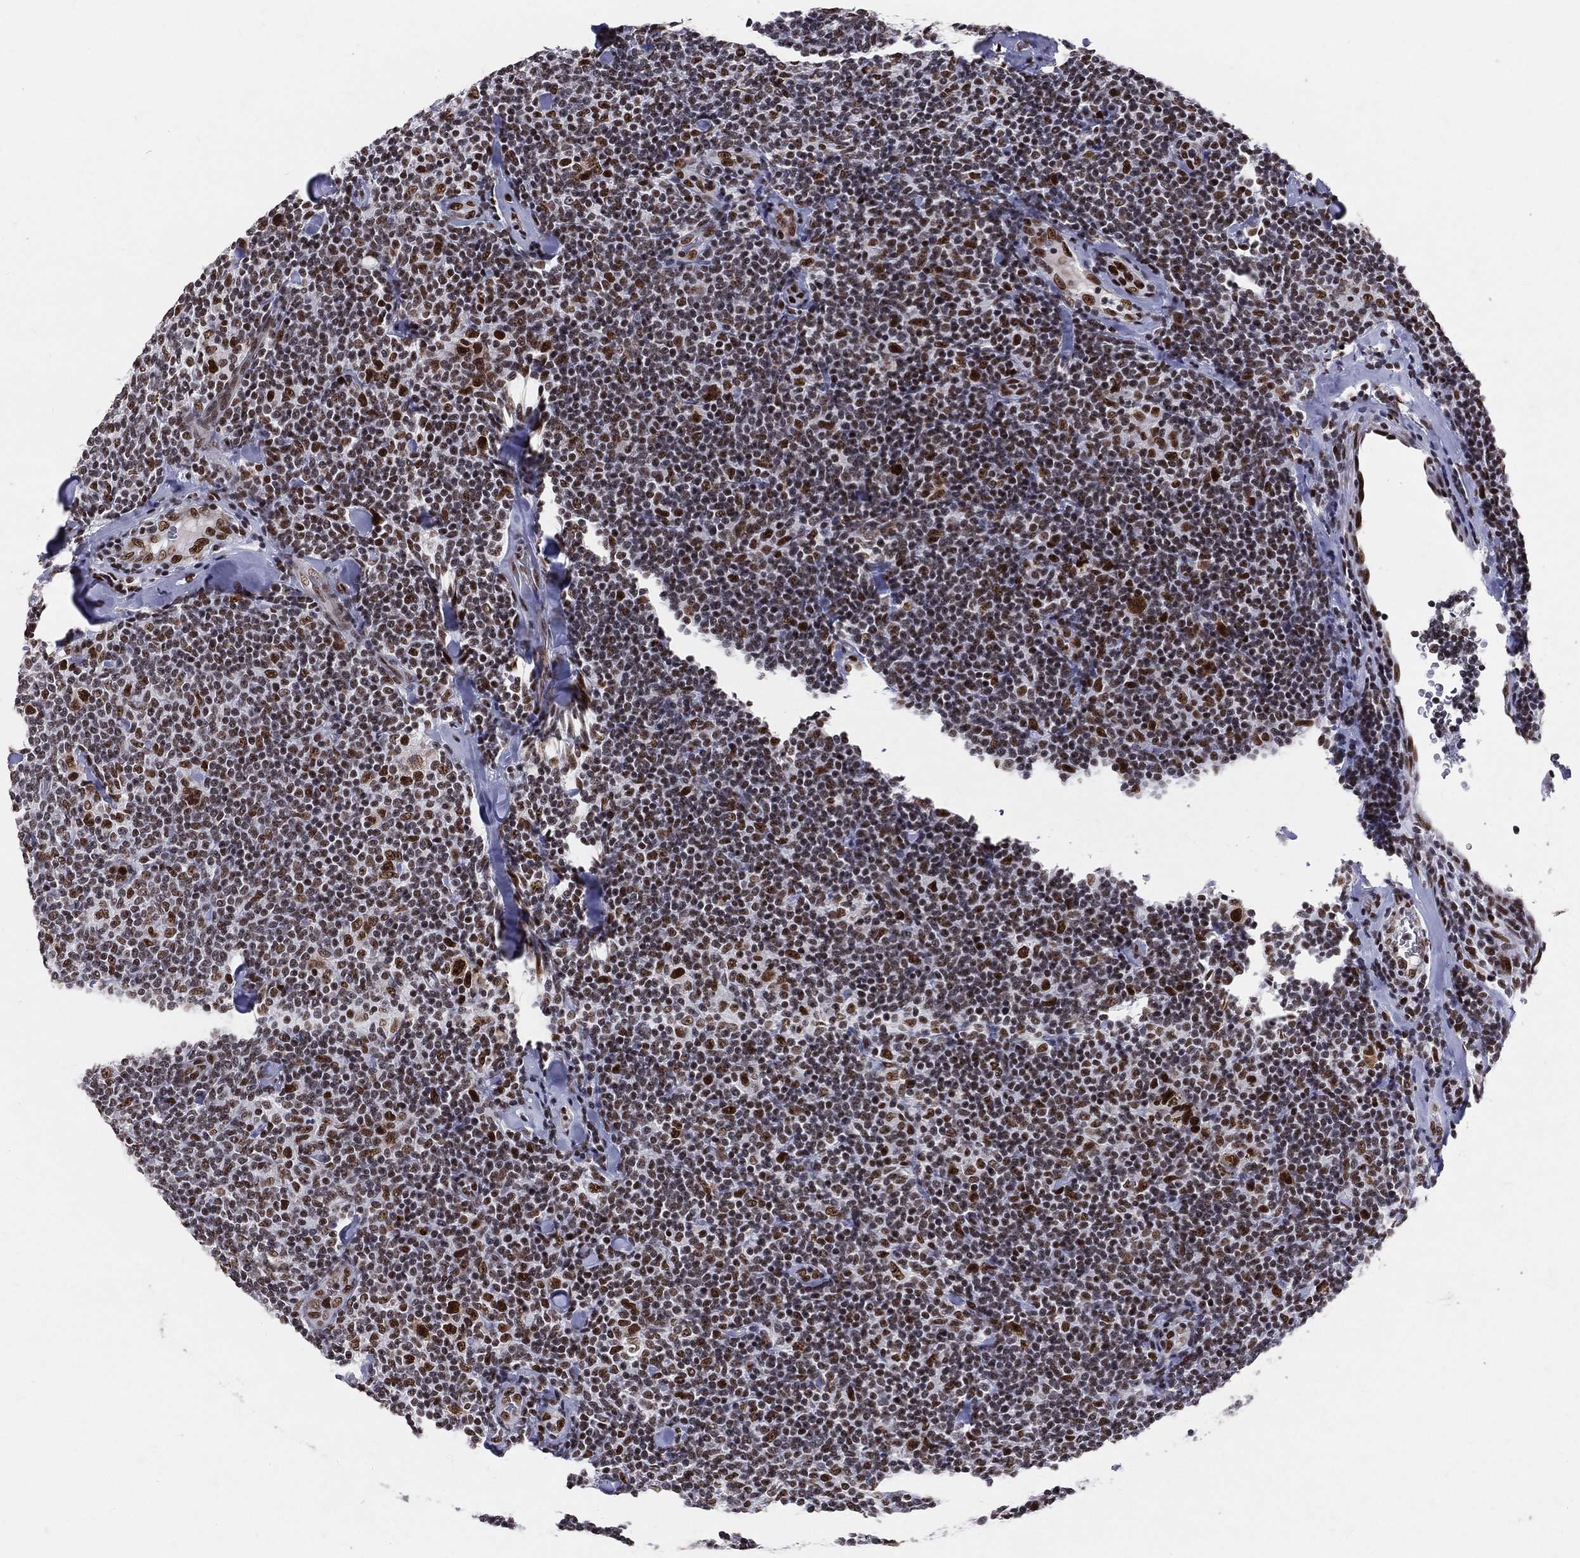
{"staining": {"intensity": "strong", "quantity": "25%-75%", "location": "nuclear"}, "tissue": "lymphoma", "cell_type": "Tumor cells", "image_type": "cancer", "snomed": [{"axis": "morphology", "description": "Malignant lymphoma, non-Hodgkin's type, Low grade"}, {"axis": "topography", "description": "Lymph node"}], "caption": "Immunohistochemical staining of lymphoma reveals strong nuclear protein positivity in about 25%-75% of tumor cells.", "gene": "CDK7", "patient": {"sex": "female", "age": 56}}